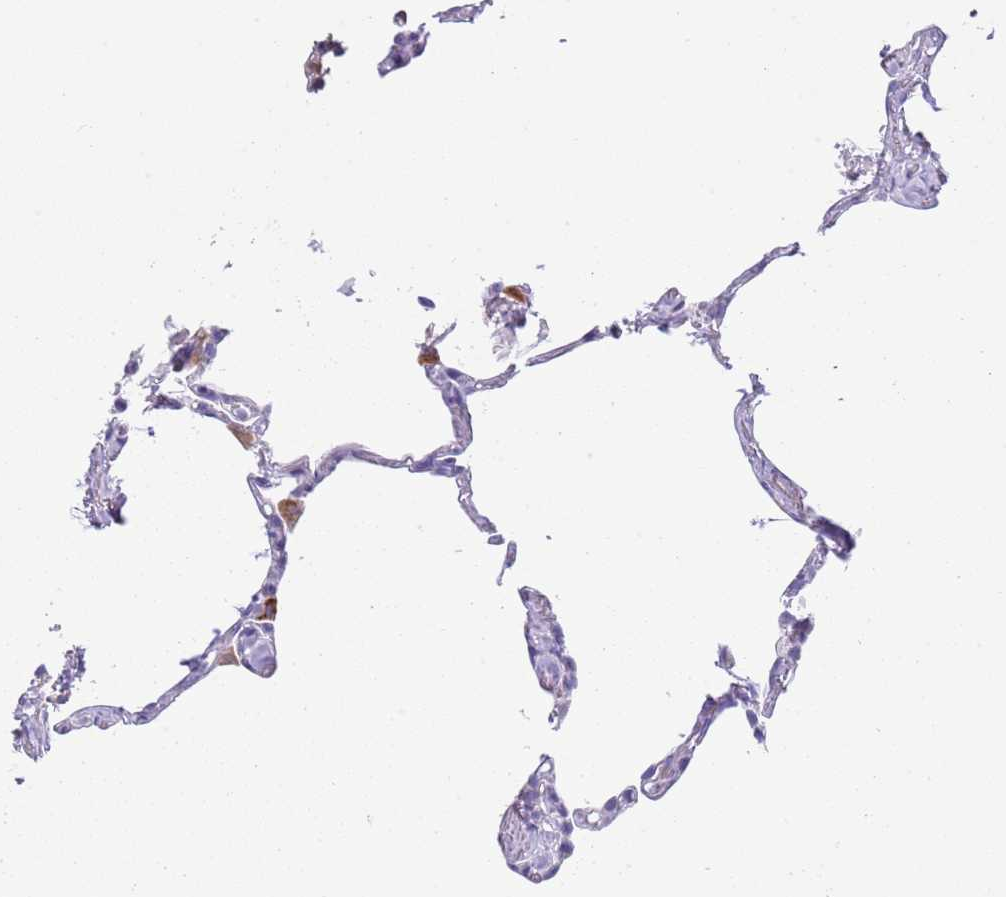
{"staining": {"intensity": "negative", "quantity": "none", "location": "none"}, "tissue": "lung", "cell_type": "Alveolar cells", "image_type": "normal", "snomed": [{"axis": "morphology", "description": "Normal tissue, NOS"}, {"axis": "topography", "description": "Lung"}], "caption": "Human lung stained for a protein using IHC demonstrates no staining in alveolar cells.", "gene": "ABHD17C", "patient": {"sex": "male", "age": 65}}